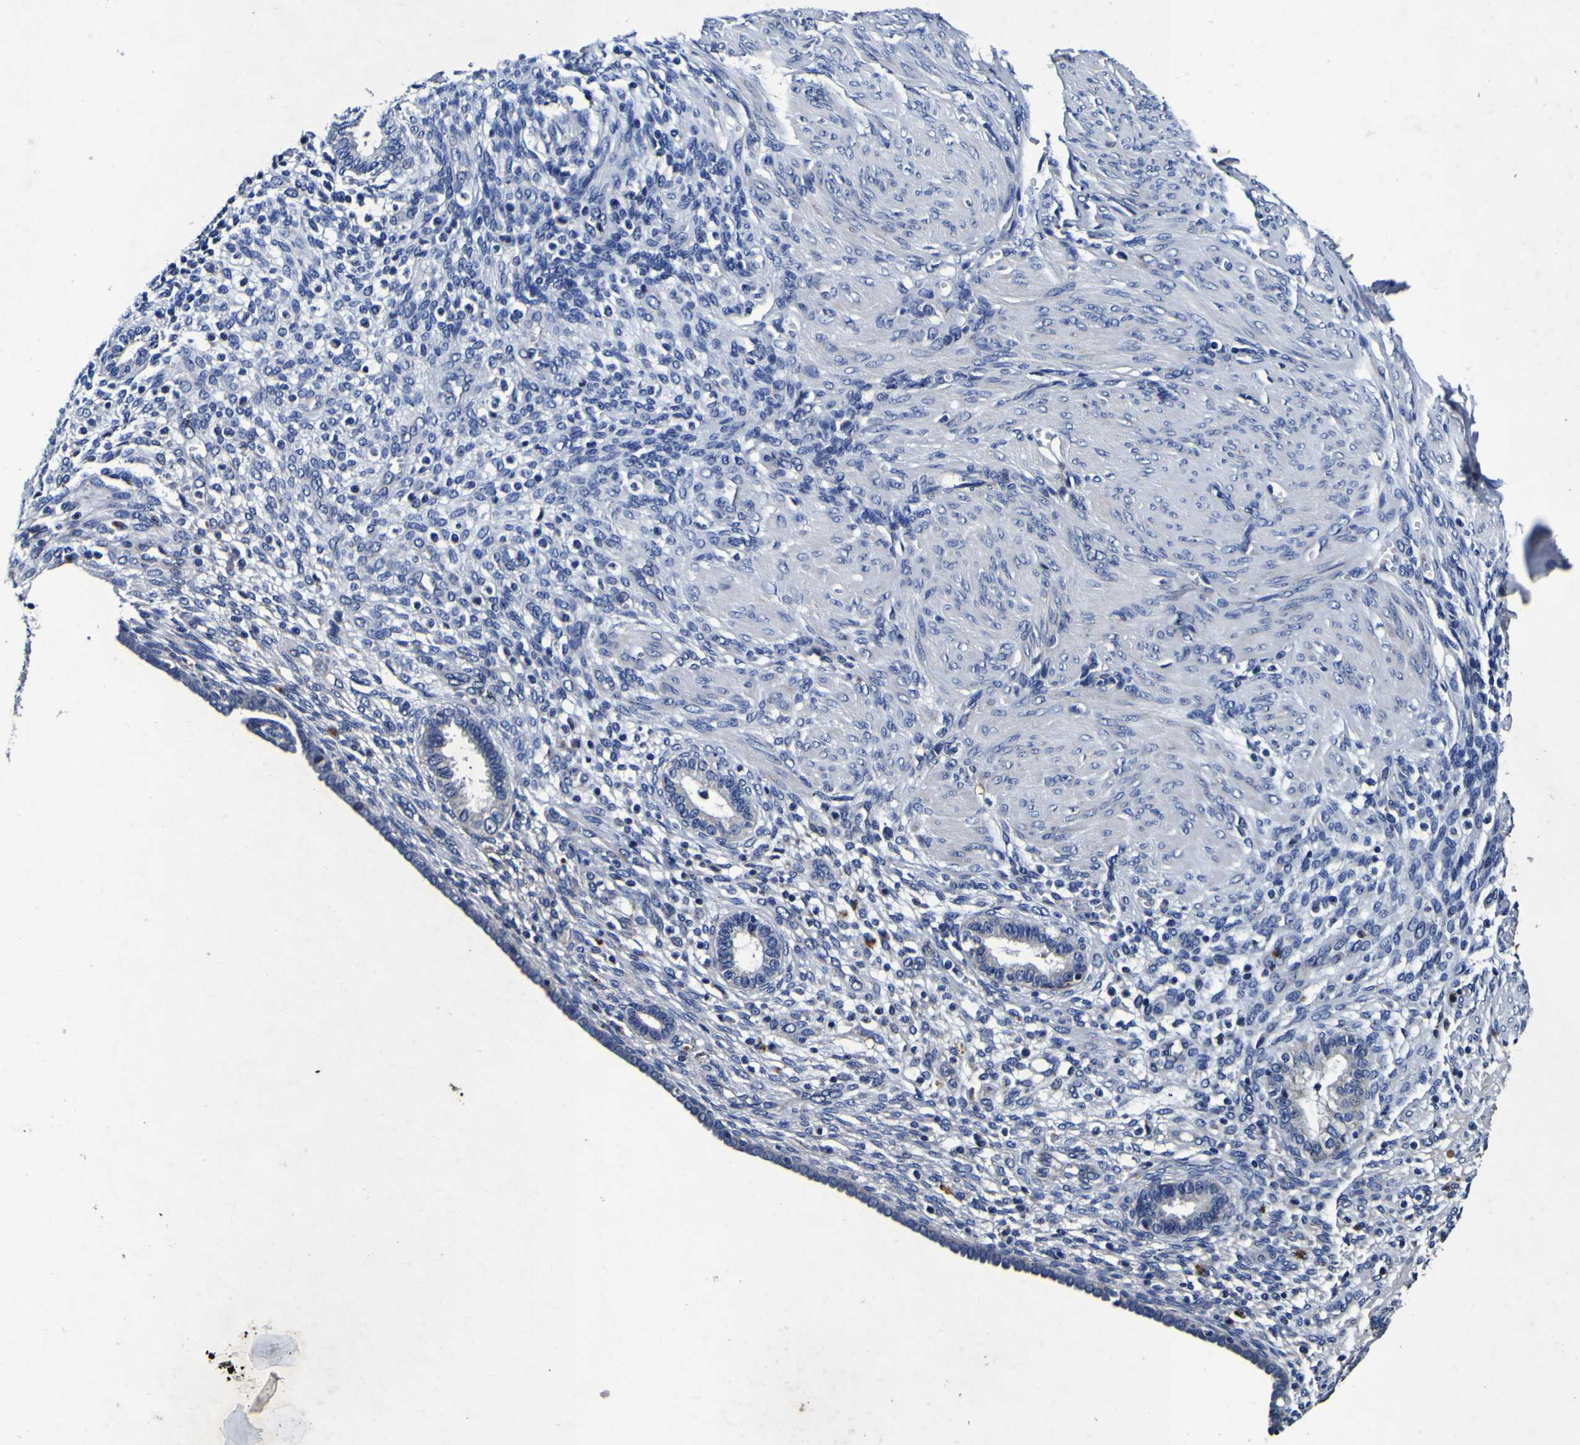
{"staining": {"intensity": "negative", "quantity": "none", "location": "none"}, "tissue": "endometrium", "cell_type": "Cells in endometrial stroma", "image_type": "normal", "snomed": [{"axis": "morphology", "description": "Normal tissue, NOS"}, {"axis": "topography", "description": "Endometrium"}], "caption": "High power microscopy image of an immunohistochemistry micrograph of unremarkable endometrium, revealing no significant staining in cells in endometrial stroma. (DAB (3,3'-diaminobenzidine) immunohistochemistry (IHC) visualized using brightfield microscopy, high magnification).", "gene": "PANK4", "patient": {"sex": "female", "age": 72}}